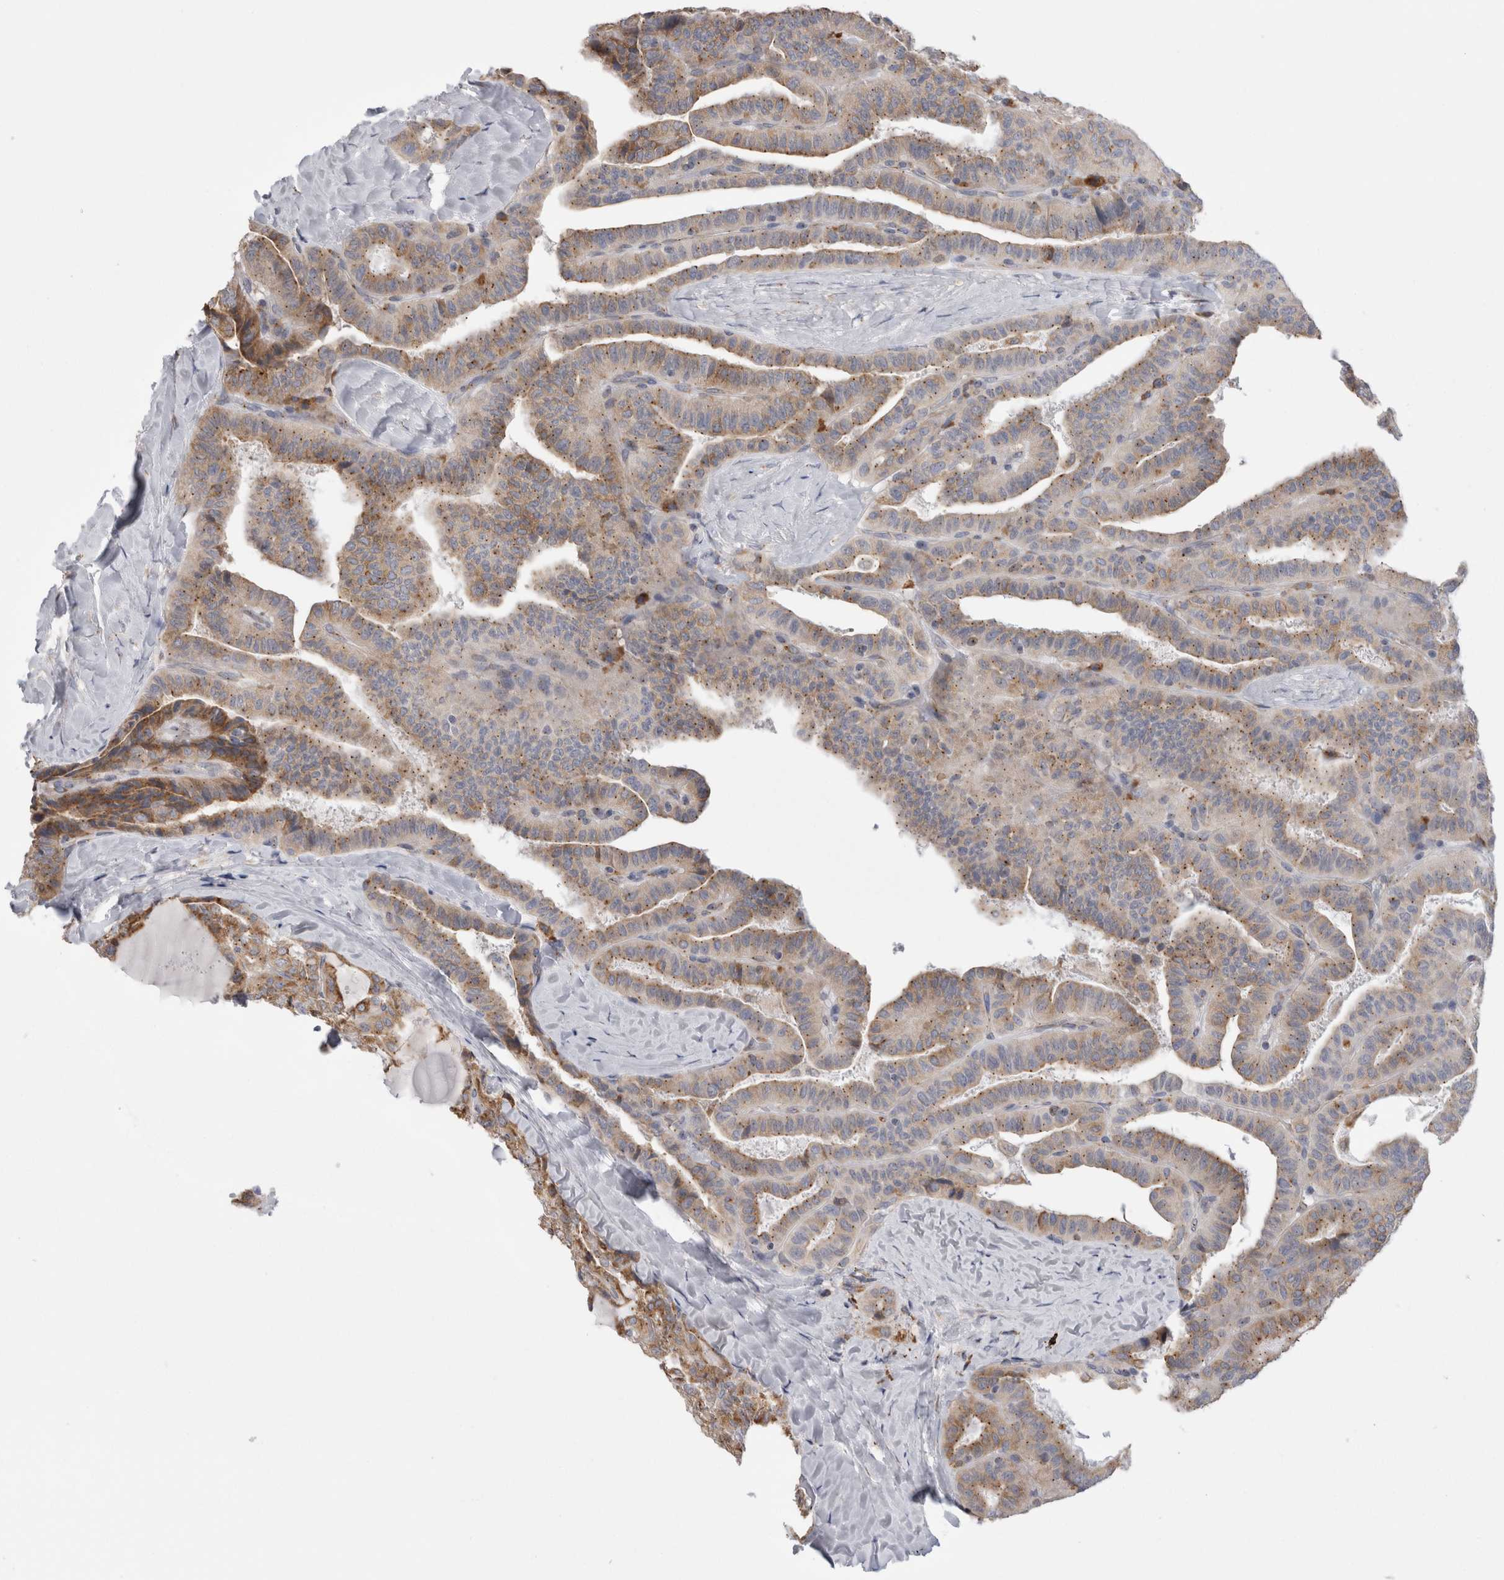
{"staining": {"intensity": "moderate", "quantity": "25%-75%", "location": "cytoplasmic/membranous"}, "tissue": "thyroid cancer", "cell_type": "Tumor cells", "image_type": "cancer", "snomed": [{"axis": "morphology", "description": "Papillary adenocarcinoma, NOS"}, {"axis": "topography", "description": "Thyroid gland"}], "caption": "This is an image of immunohistochemistry (IHC) staining of papillary adenocarcinoma (thyroid), which shows moderate positivity in the cytoplasmic/membranous of tumor cells.", "gene": "ZNF341", "patient": {"sex": "male", "age": 77}}